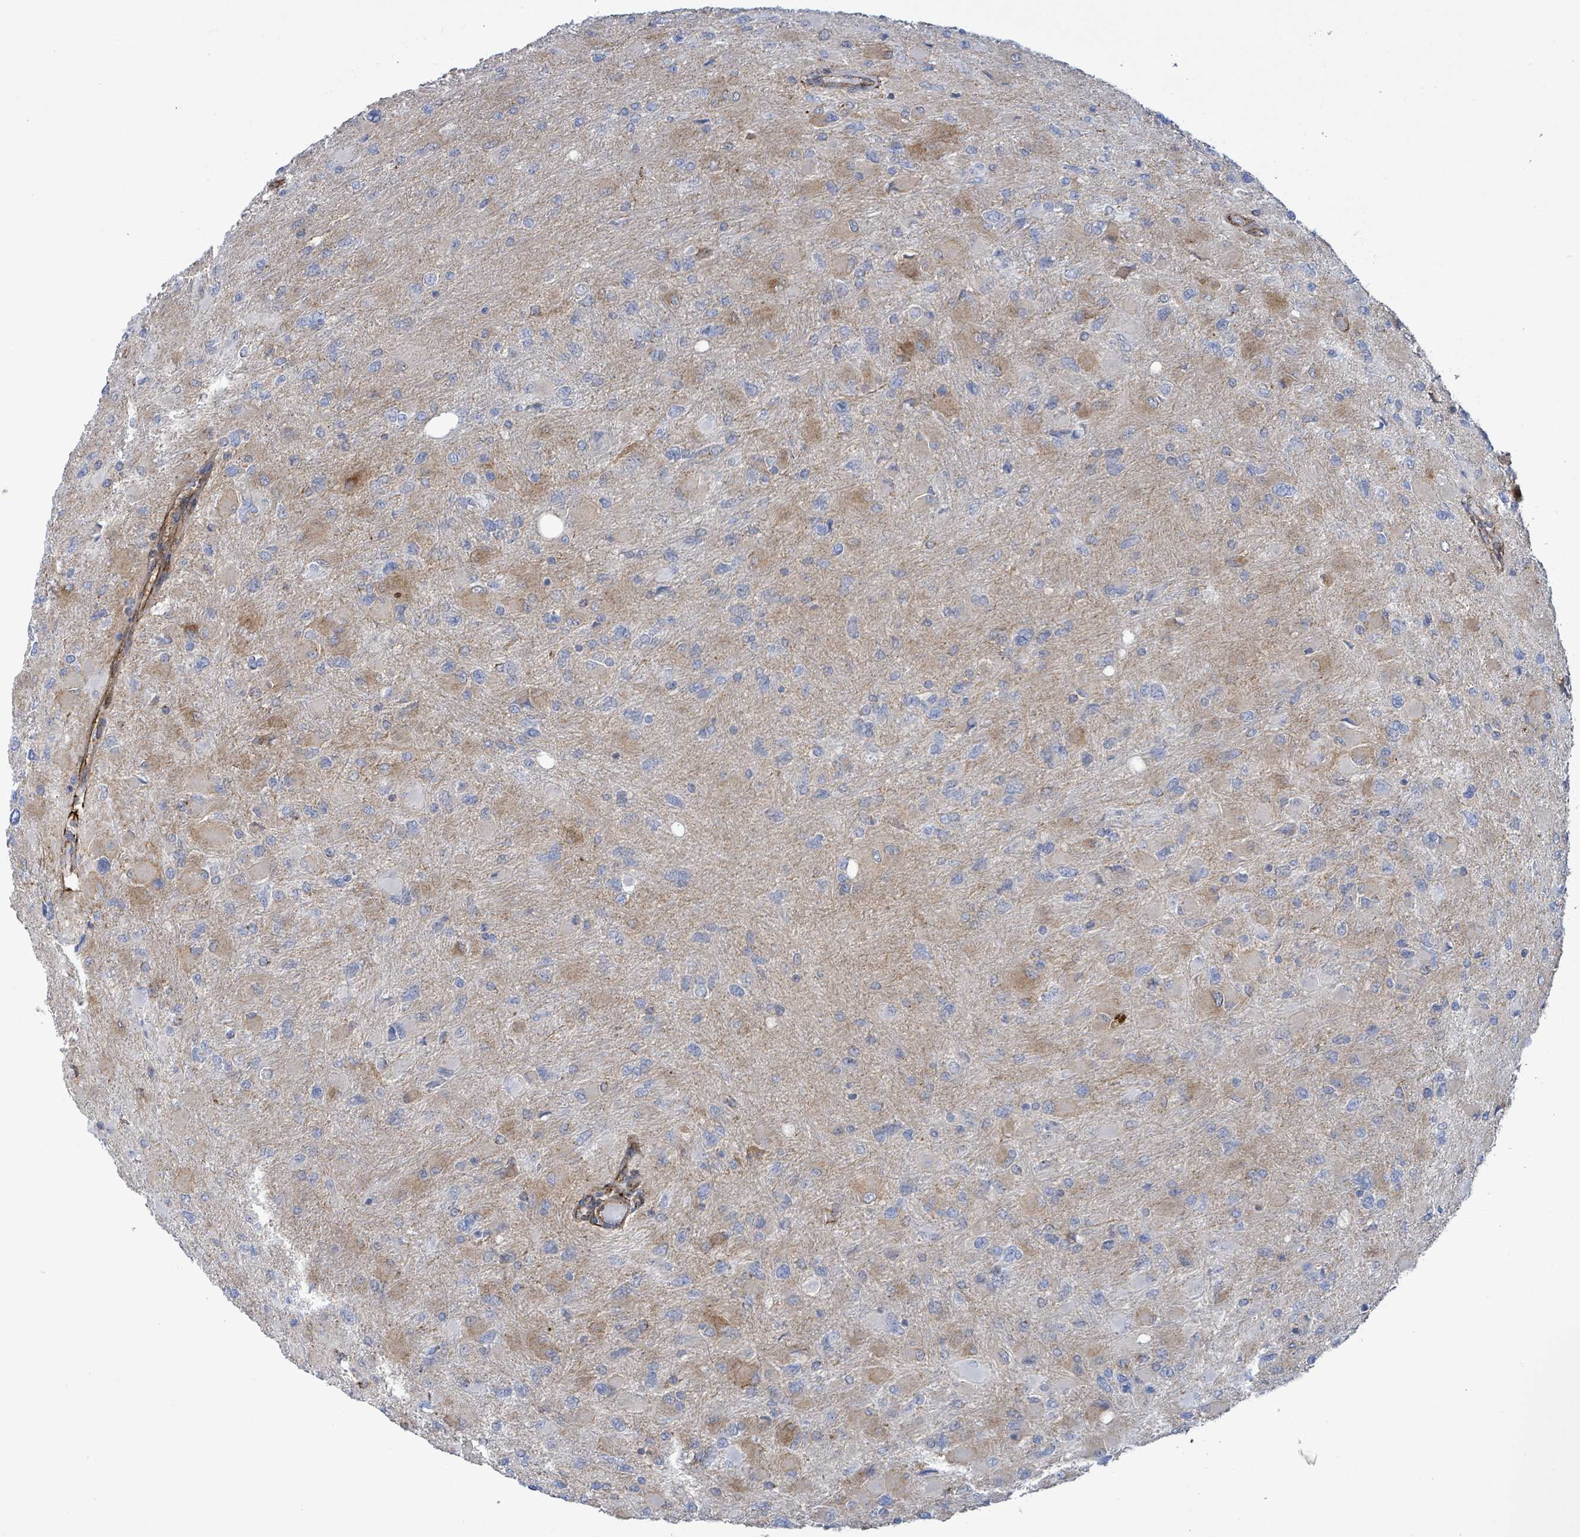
{"staining": {"intensity": "negative", "quantity": "none", "location": "none"}, "tissue": "glioma", "cell_type": "Tumor cells", "image_type": "cancer", "snomed": [{"axis": "morphology", "description": "Glioma, malignant, High grade"}, {"axis": "topography", "description": "Cerebral cortex"}], "caption": "This is a histopathology image of IHC staining of glioma, which shows no expression in tumor cells. The staining was performed using DAB (3,3'-diaminobenzidine) to visualize the protein expression in brown, while the nuclei were stained in blue with hematoxylin (Magnification: 20x).", "gene": "EGFL7", "patient": {"sex": "female", "age": 36}}